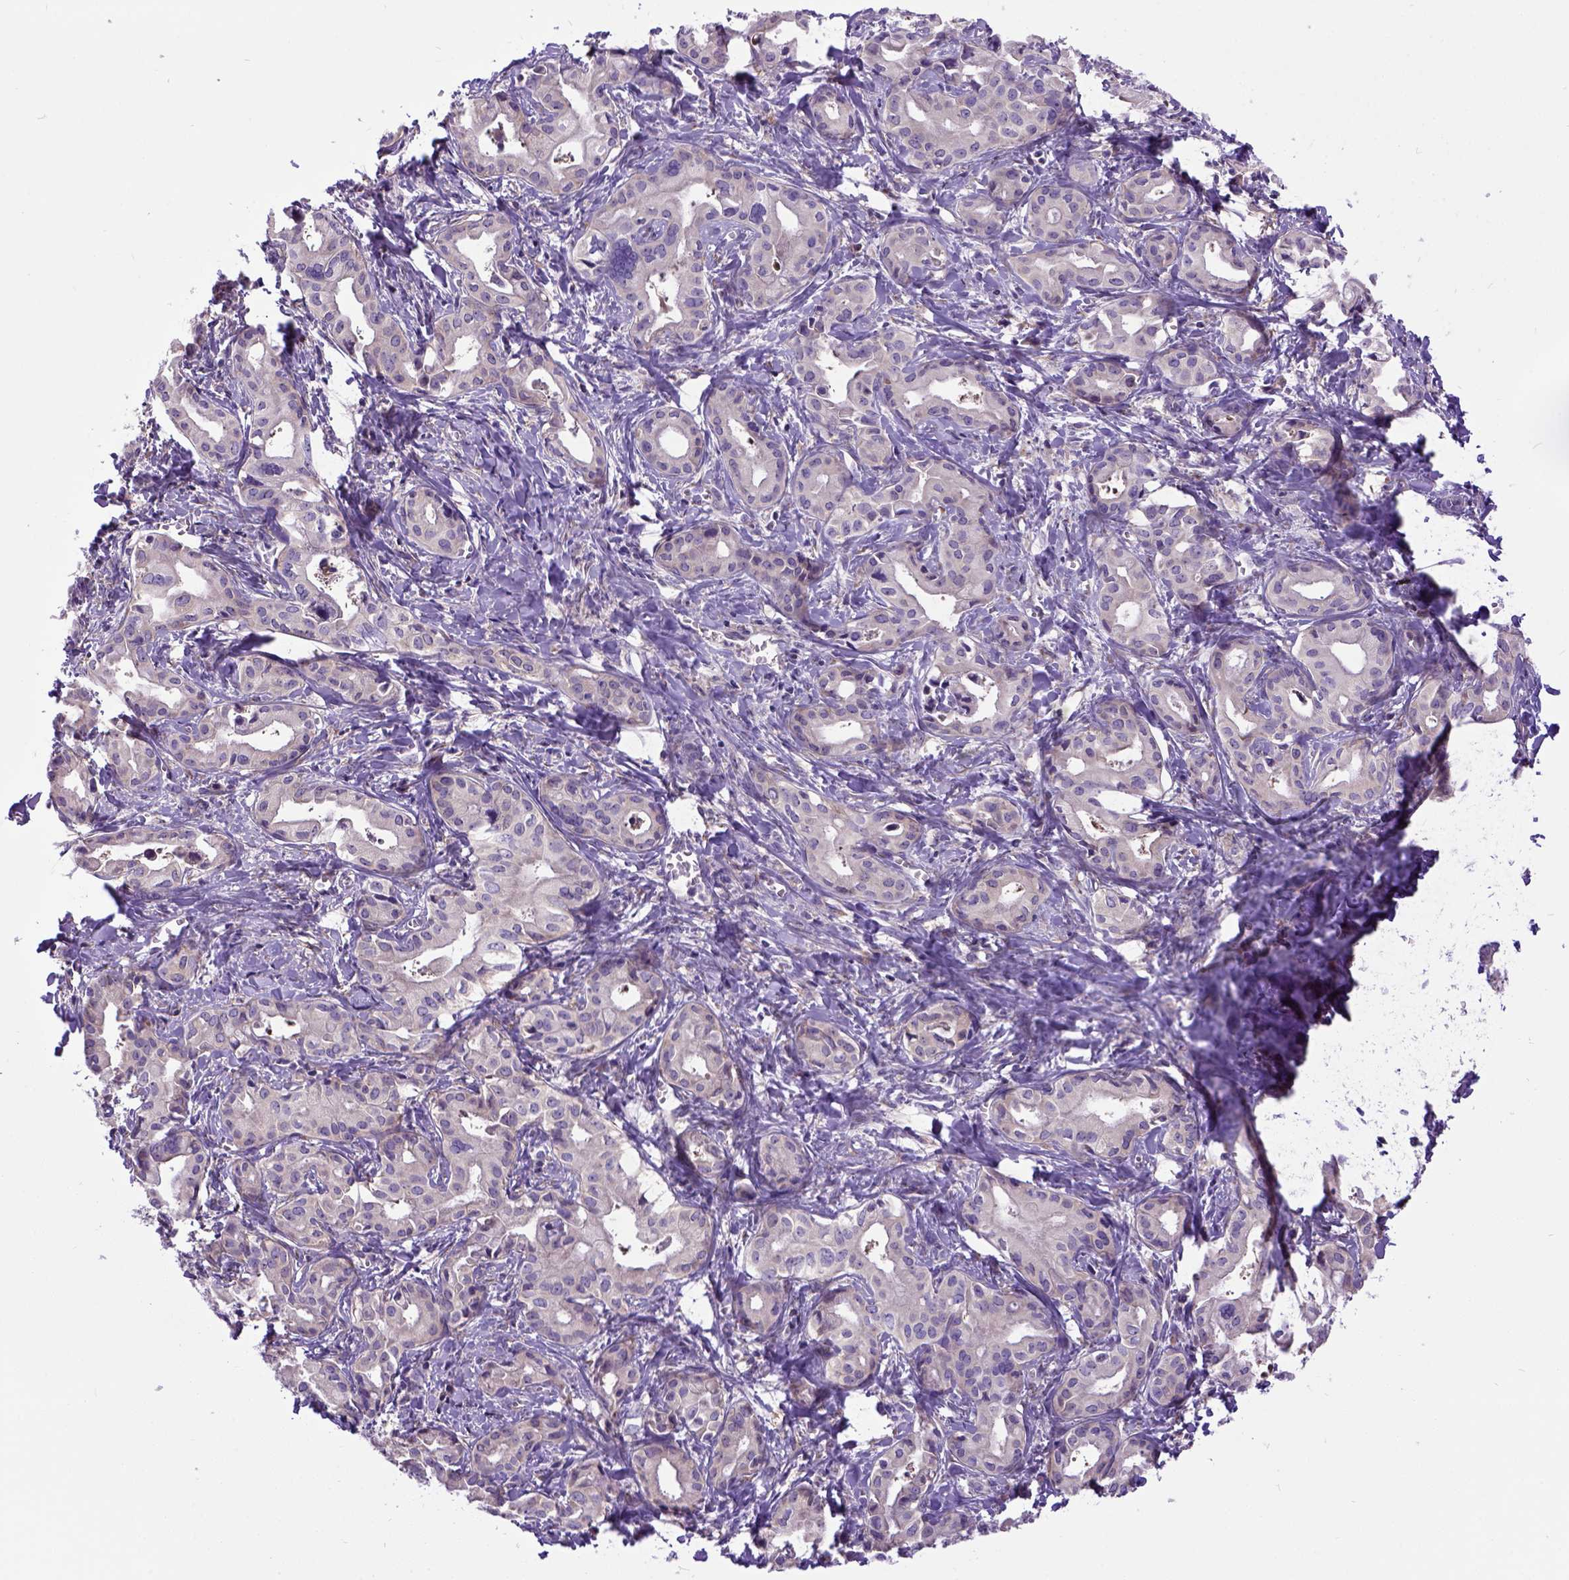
{"staining": {"intensity": "negative", "quantity": "none", "location": "none"}, "tissue": "liver cancer", "cell_type": "Tumor cells", "image_type": "cancer", "snomed": [{"axis": "morphology", "description": "Cholangiocarcinoma"}, {"axis": "topography", "description": "Liver"}], "caption": "A histopathology image of liver cholangiocarcinoma stained for a protein exhibits no brown staining in tumor cells. (IHC, brightfield microscopy, high magnification).", "gene": "NEK5", "patient": {"sex": "female", "age": 65}}